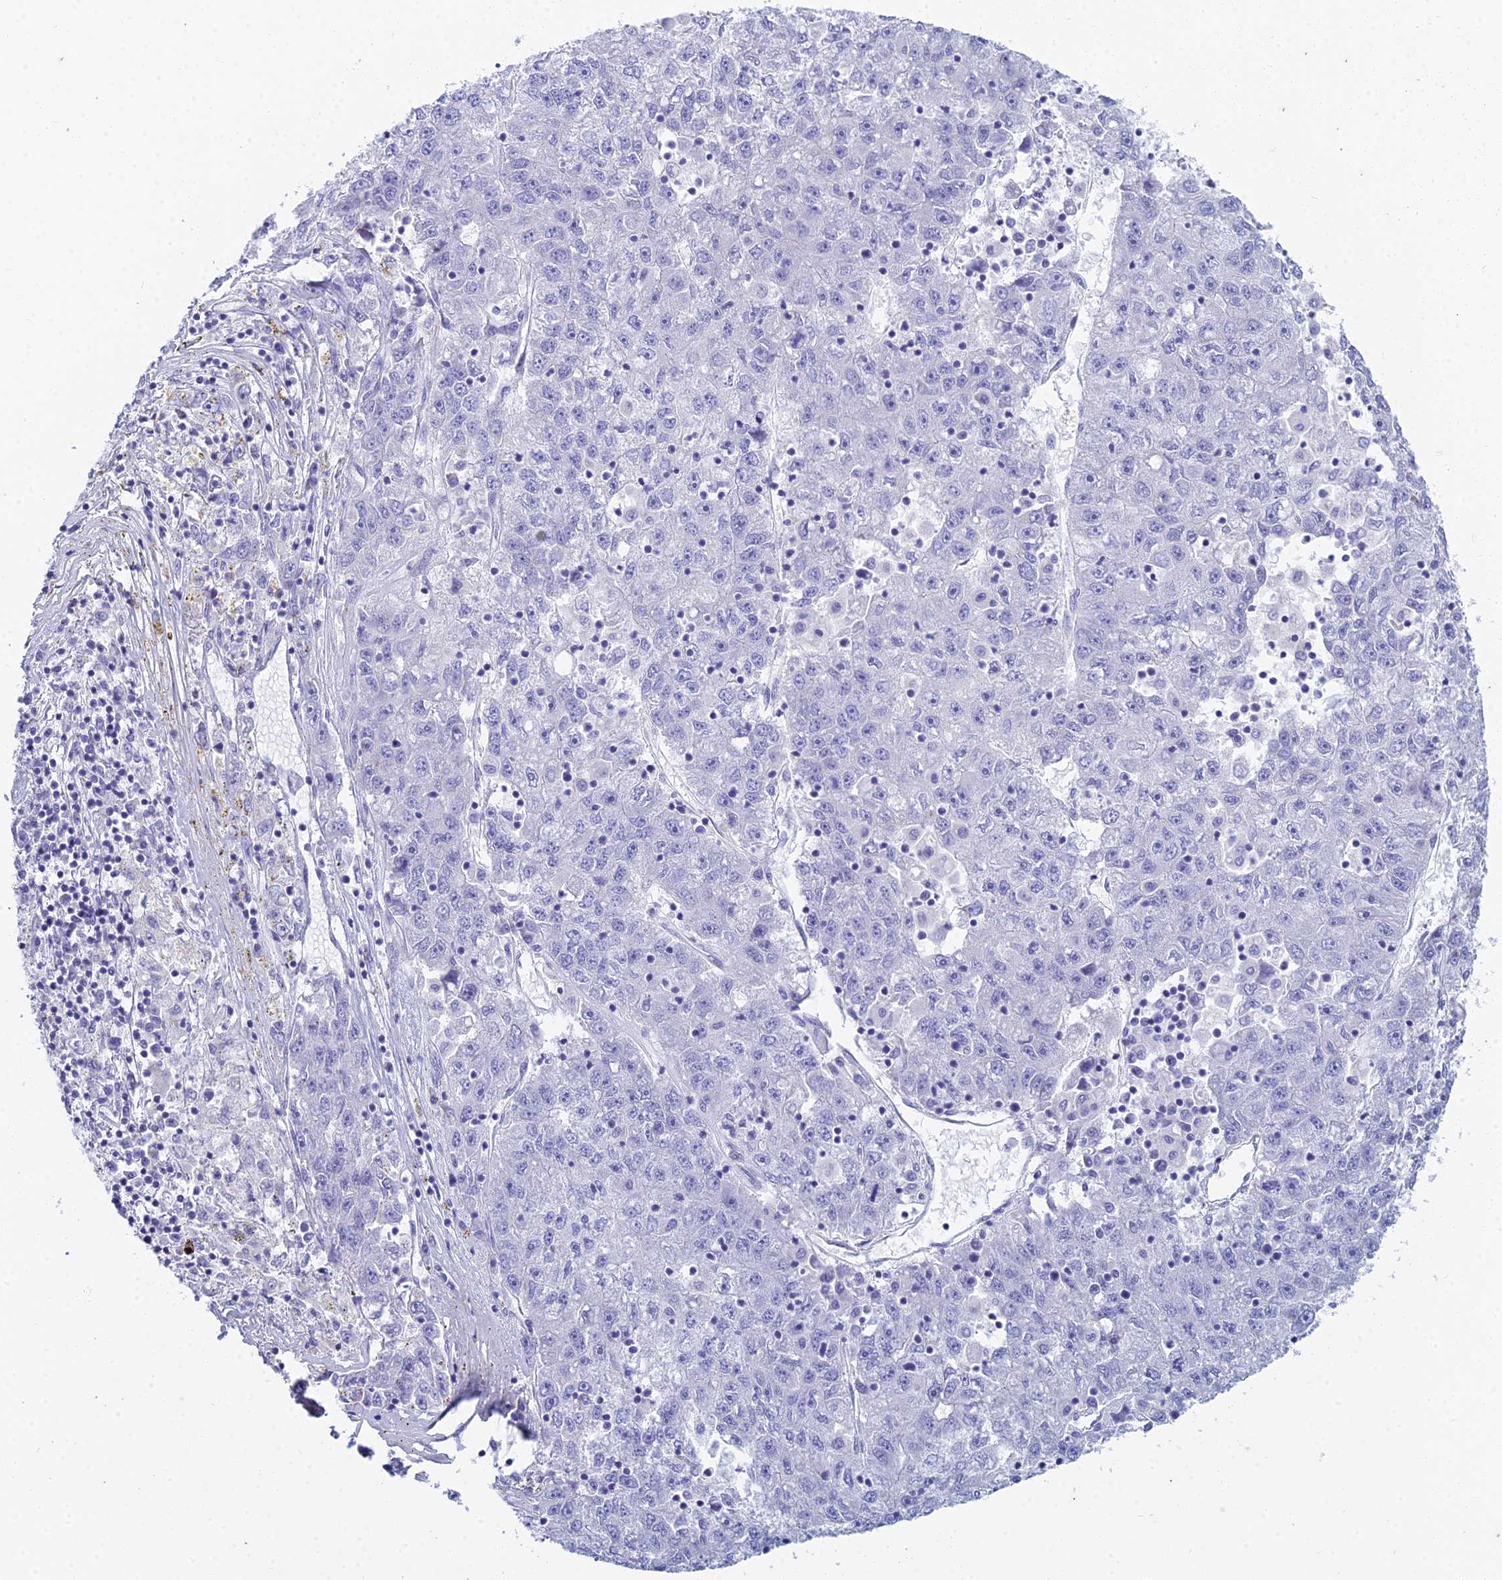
{"staining": {"intensity": "negative", "quantity": "none", "location": "none"}, "tissue": "liver cancer", "cell_type": "Tumor cells", "image_type": "cancer", "snomed": [{"axis": "morphology", "description": "Carcinoma, Hepatocellular, NOS"}, {"axis": "topography", "description": "Liver"}], "caption": "IHC micrograph of human liver cancer (hepatocellular carcinoma) stained for a protein (brown), which demonstrates no staining in tumor cells.", "gene": "EEF2KMT", "patient": {"sex": "male", "age": 49}}